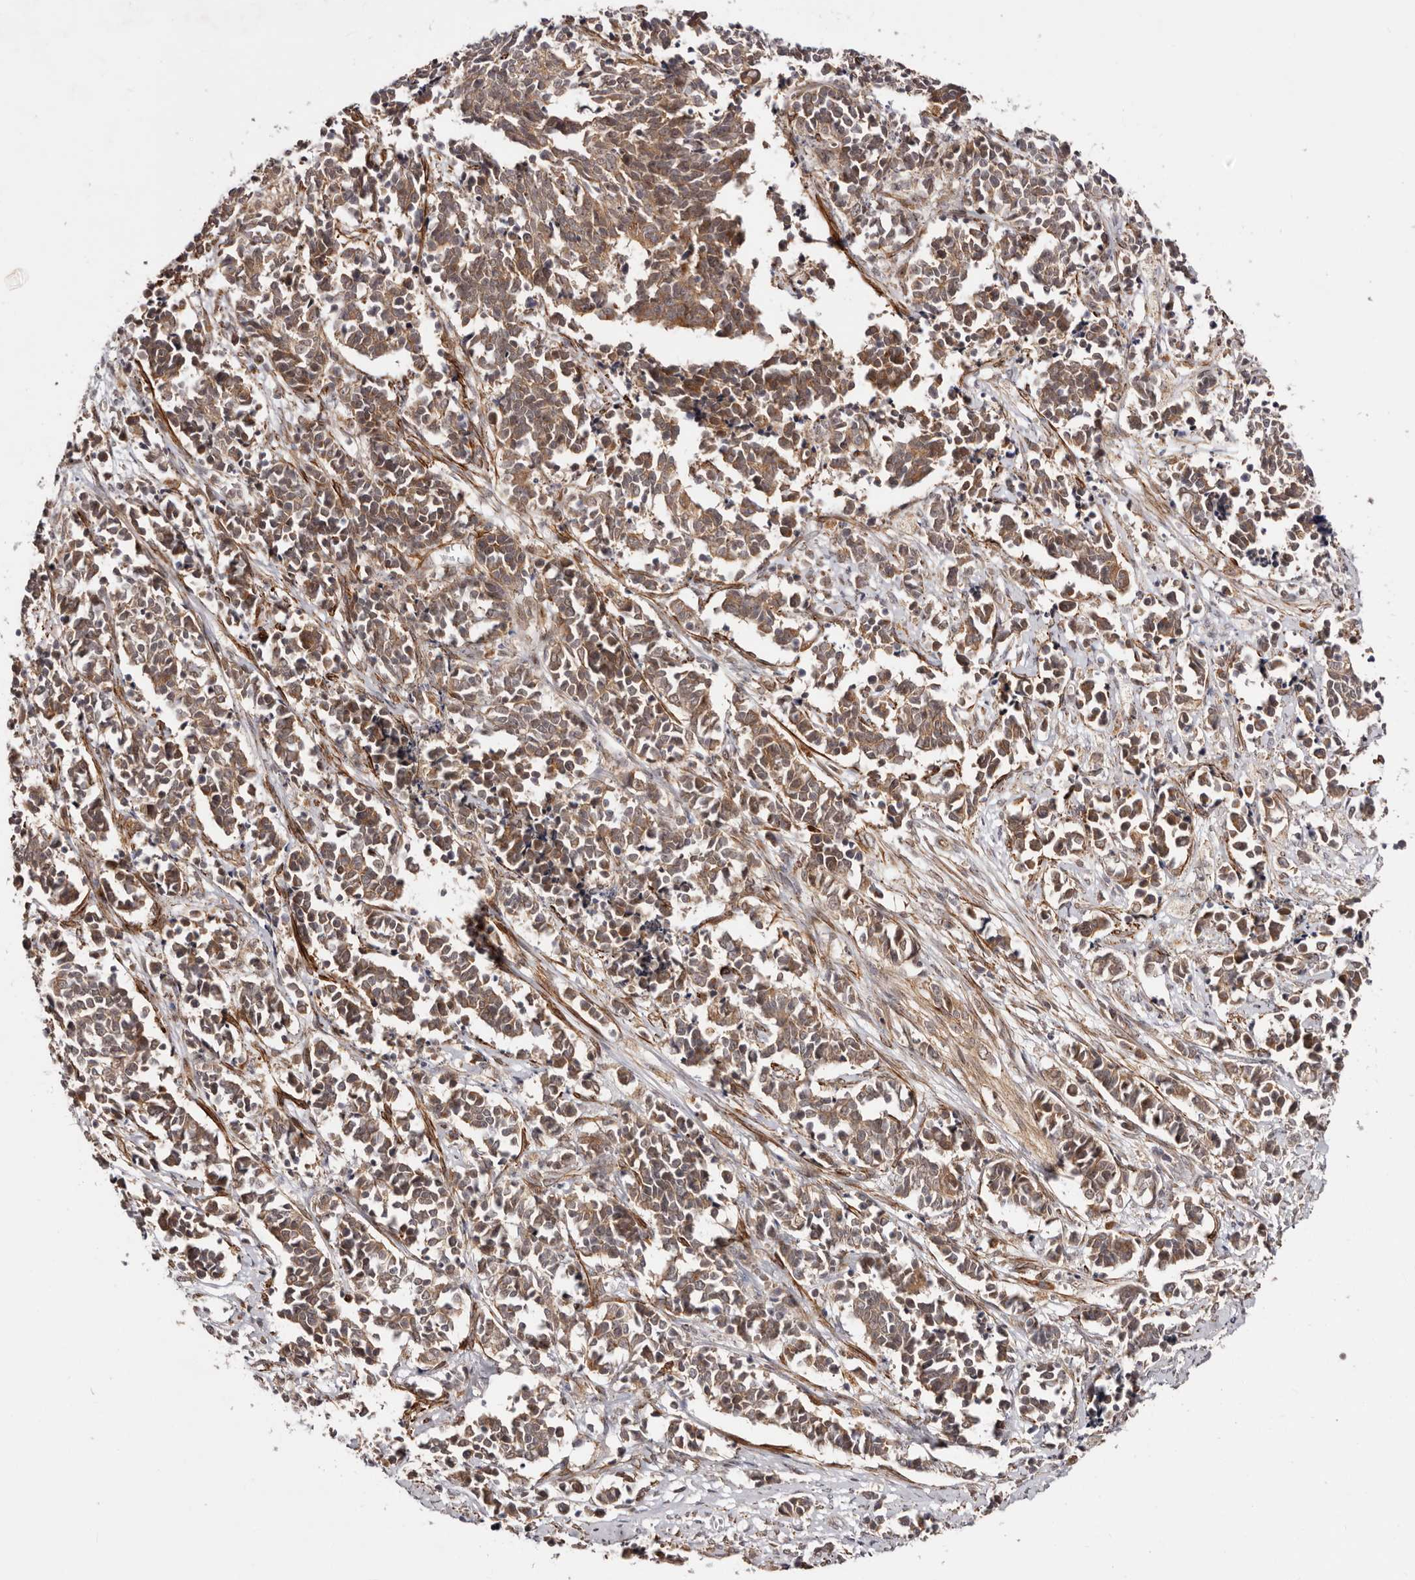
{"staining": {"intensity": "moderate", "quantity": ">75%", "location": "cytoplasmic/membranous"}, "tissue": "cervical cancer", "cell_type": "Tumor cells", "image_type": "cancer", "snomed": [{"axis": "morphology", "description": "Normal tissue, NOS"}, {"axis": "morphology", "description": "Squamous cell carcinoma, NOS"}, {"axis": "topography", "description": "Cervix"}], "caption": "Immunohistochemistry of cervical cancer (squamous cell carcinoma) reveals medium levels of moderate cytoplasmic/membranous expression in about >75% of tumor cells. Nuclei are stained in blue.", "gene": "MICAL2", "patient": {"sex": "female", "age": 35}}